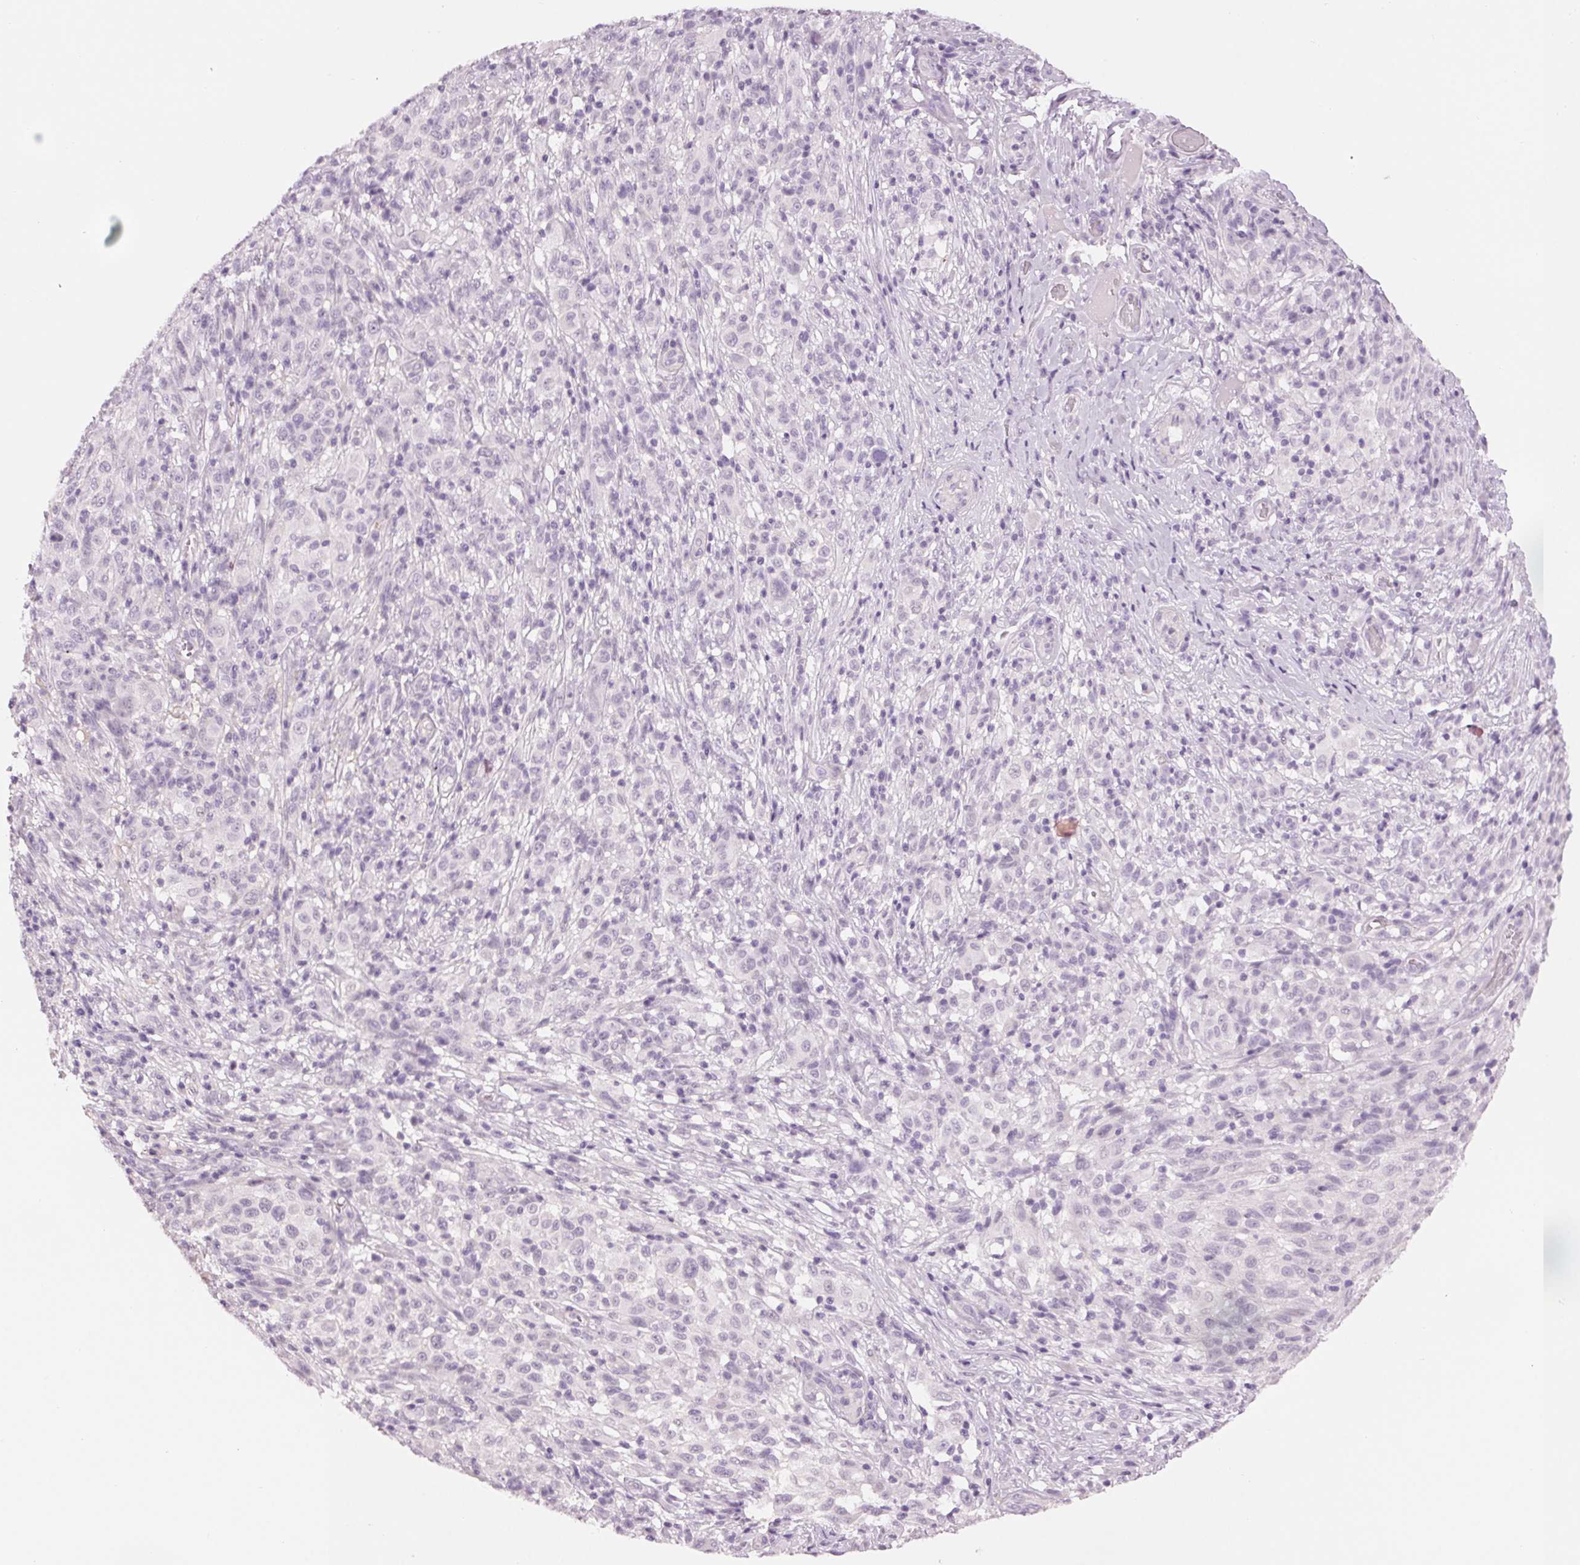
{"staining": {"intensity": "negative", "quantity": "none", "location": "none"}, "tissue": "melanoma", "cell_type": "Tumor cells", "image_type": "cancer", "snomed": [{"axis": "morphology", "description": "Malignant melanoma, NOS"}, {"axis": "topography", "description": "Skin"}], "caption": "IHC histopathology image of human malignant melanoma stained for a protein (brown), which displays no expression in tumor cells.", "gene": "MPO", "patient": {"sex": "male", "age": 73}}